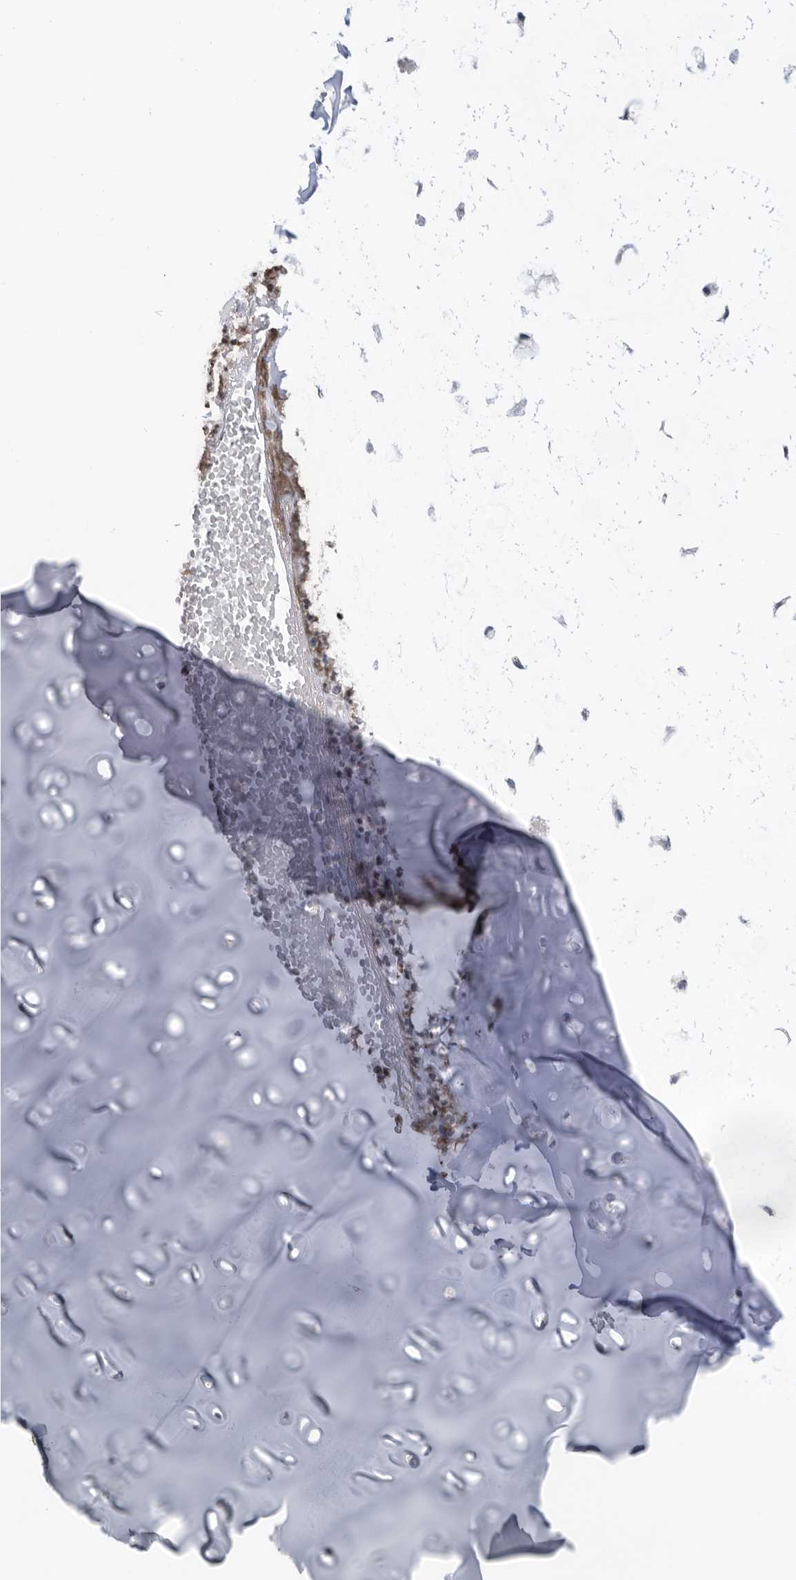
{"staining": {"intensity": "negative", "quantity": "none", "location": "none"}, "tissue": "adipose tissue", "cell_type": "Adipocytes", "image_type": "normal", "snomed": [{"axis": "morphology", "description": "Normal tissue, NOS"}, {"axis": "morphology", "description": "Basal cell carcinoma"}, {"axis": "topography", "description": "Cartilage tissue"}, {"axis": "topography", "description": "Nasopharynx"}, {"axis": "topography", "description": "Oral tissue"}], "caption": "Adipocytes show no significant expression in unremarkable adipose tissue. (Brightfield microscopy of DAB (3,3'-diaminobenzidine) immunohistochemistry at high magnification).", "gene": "TSTD1", "patient": {"sex": "female", "age": 77}}